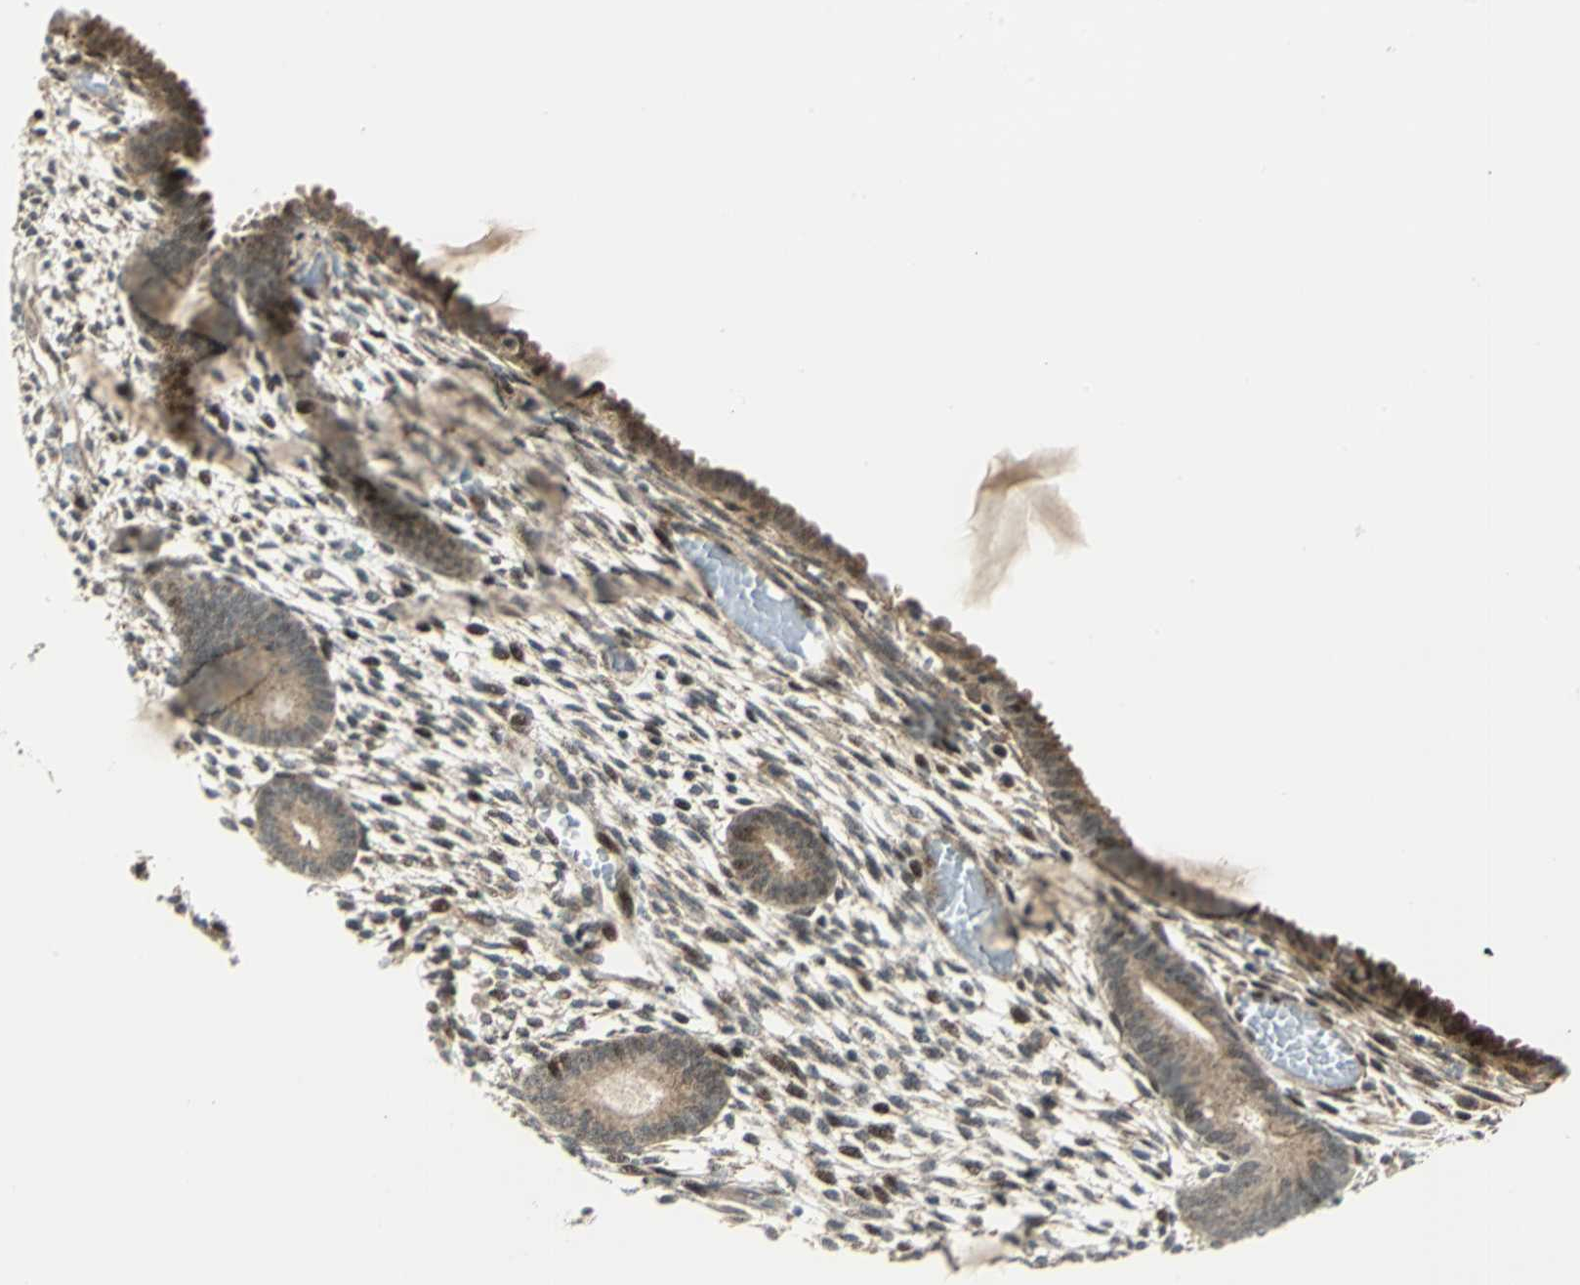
{"staining": {"intensity": "moderate", "quantity": ">75%", "location": "cytoplasmic/membranous,nuclear"}, "tissue": "endometrium", "cell_type": "Cells in endometrial stroma", "image_type": "normal", "snomed": [{"axis": "morphology", "description": "Normal tissue, NOS"}, {"axis": "topography", "description": "Endometrium"}], "caption": "The histopathology image exhibits staining of normal endometrium, revealing moderate cytoplasmic/membranous,nuclear protein staining (brown color) within cells in endometrial stroma.", "gene": "ATP6V1A", "patient": {"sex": "female", "age": 57}}